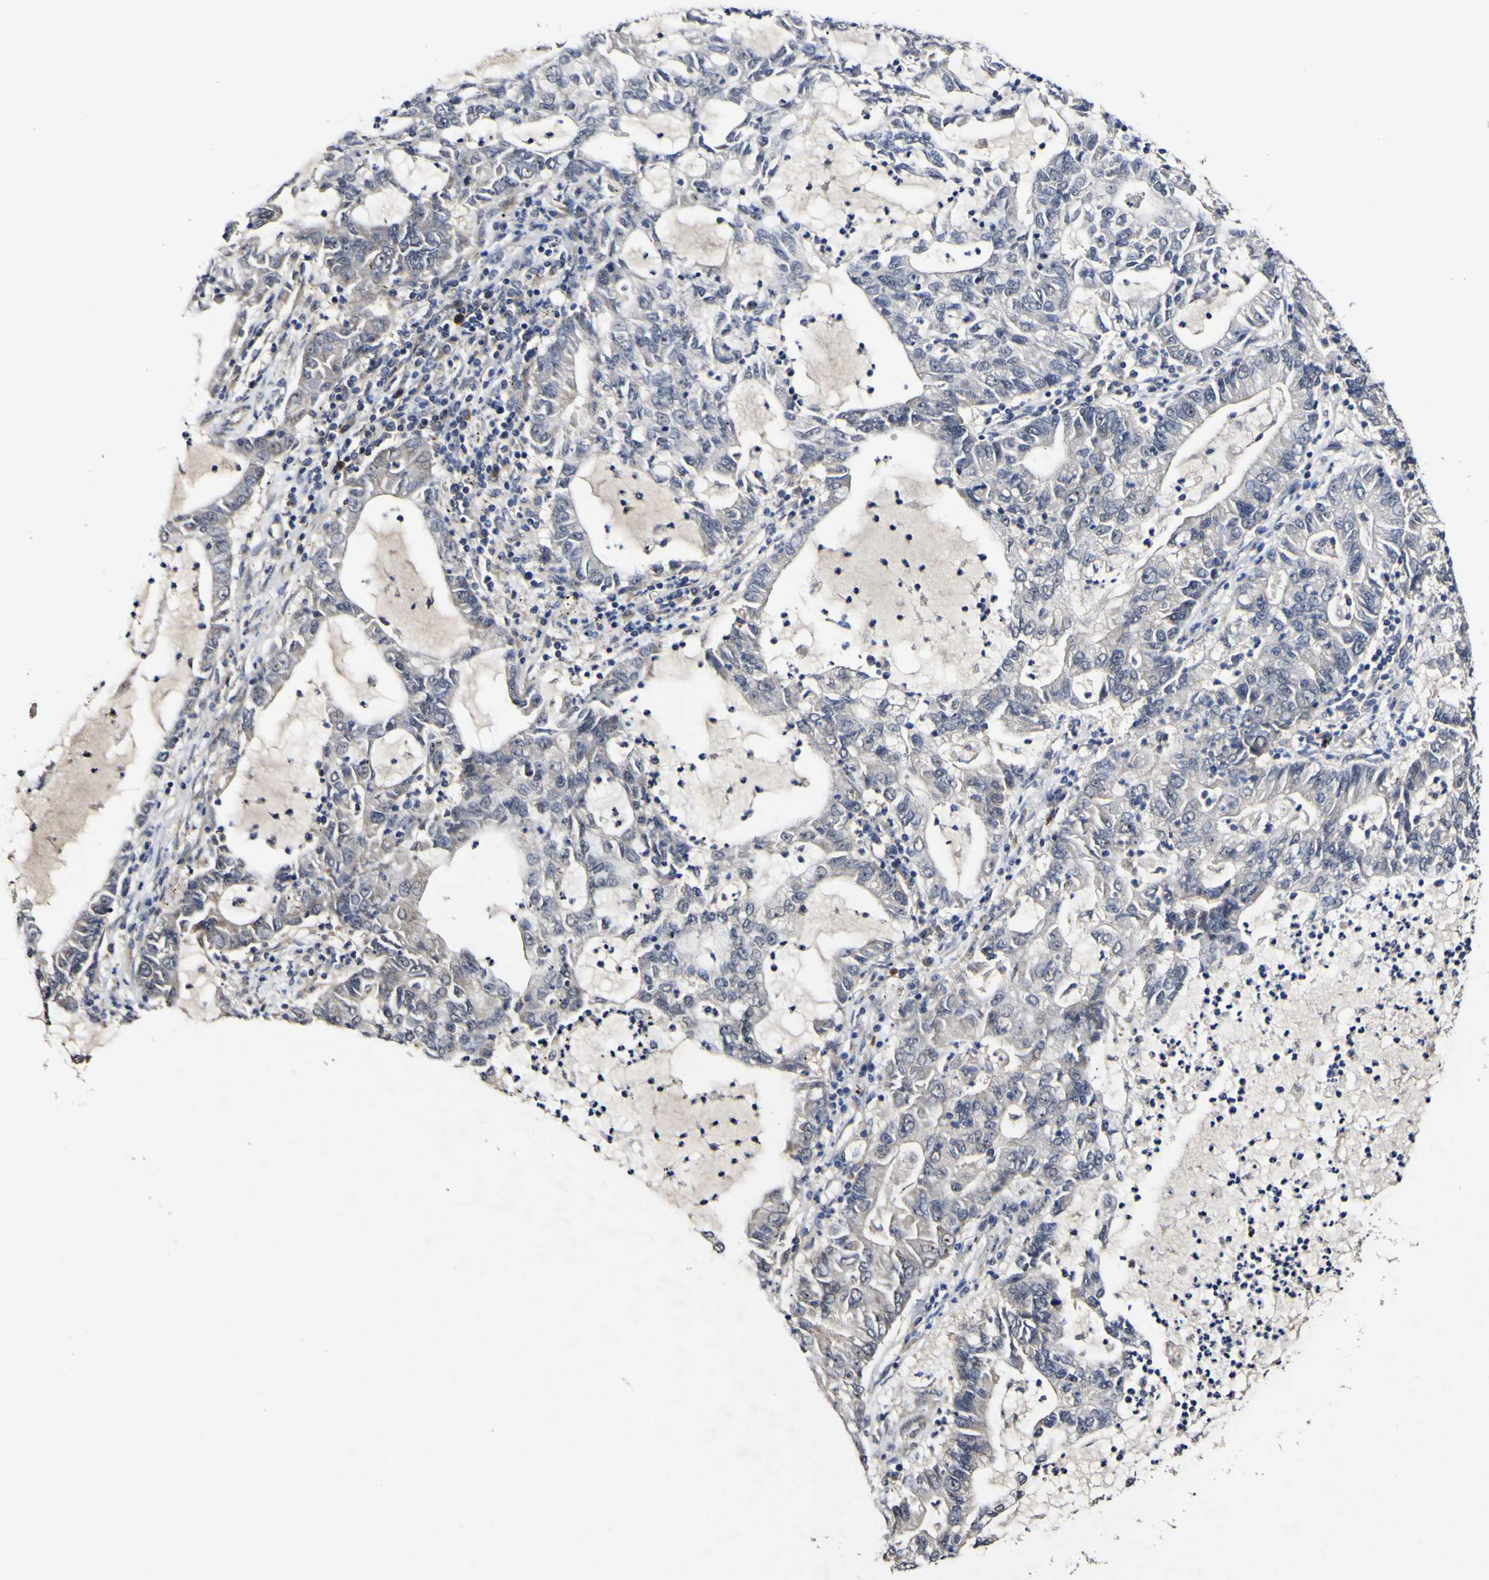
{"staining": {"intensity": "negative", "quantity": "none", "location": "none"}, "tissue": "lung cancer", "cell_type": "Tumor cells", "image_type": "cancer", "snomed": [{"axis": "morphology", "description": "Adenocarcinoma, NOS"}, {"axis": "topography", "description": "Lung"}], "caption": "DAB (3,3'-diaminobenzidine) immunohistochemical staining of lung adenocarcinoma displays no significant staining in tumor cells.", "gene": "CCL2", "patient": {"sex": "female", "age": 51}}